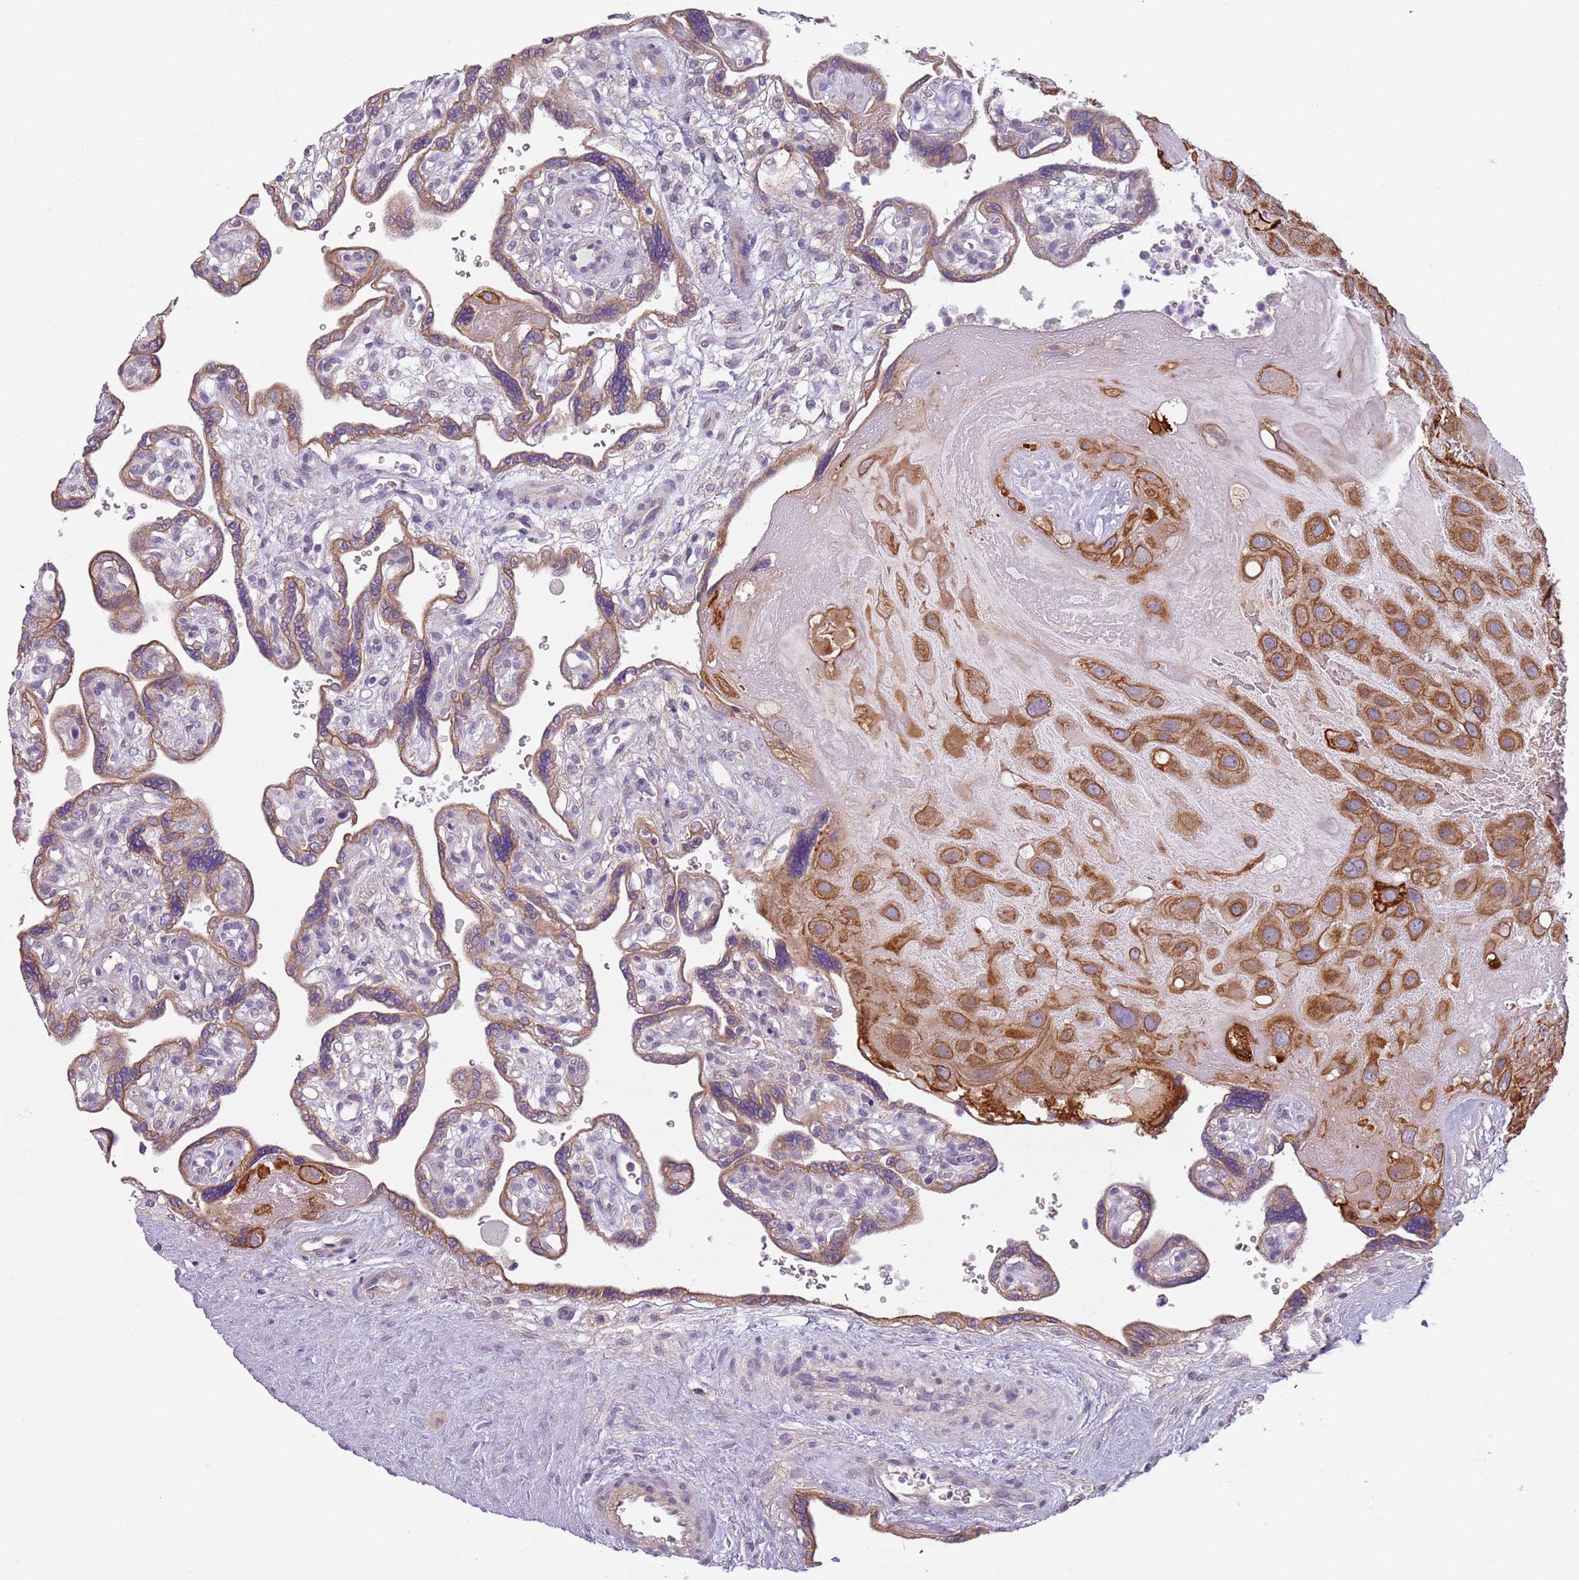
{"staining": {"intensity": "moderate", "quantity": ">75%", "location": "cytoplasmic/membranous"}, "tissue": "placenta", "cell_type": "Decidual cells", "image_type": "normal", "snomed": [{"axis": "morphology", "description": "Normal tissue, NOS"}, {"axis": "topography", "description": "Placenta"}], "caption": "Placenta stained with IHC reveals moderate cytoplasmic/membranous expression in approximately >75% of decidual cells.", "gene": "TLCD2", "patient": {"sex": "female", "age": 39}}